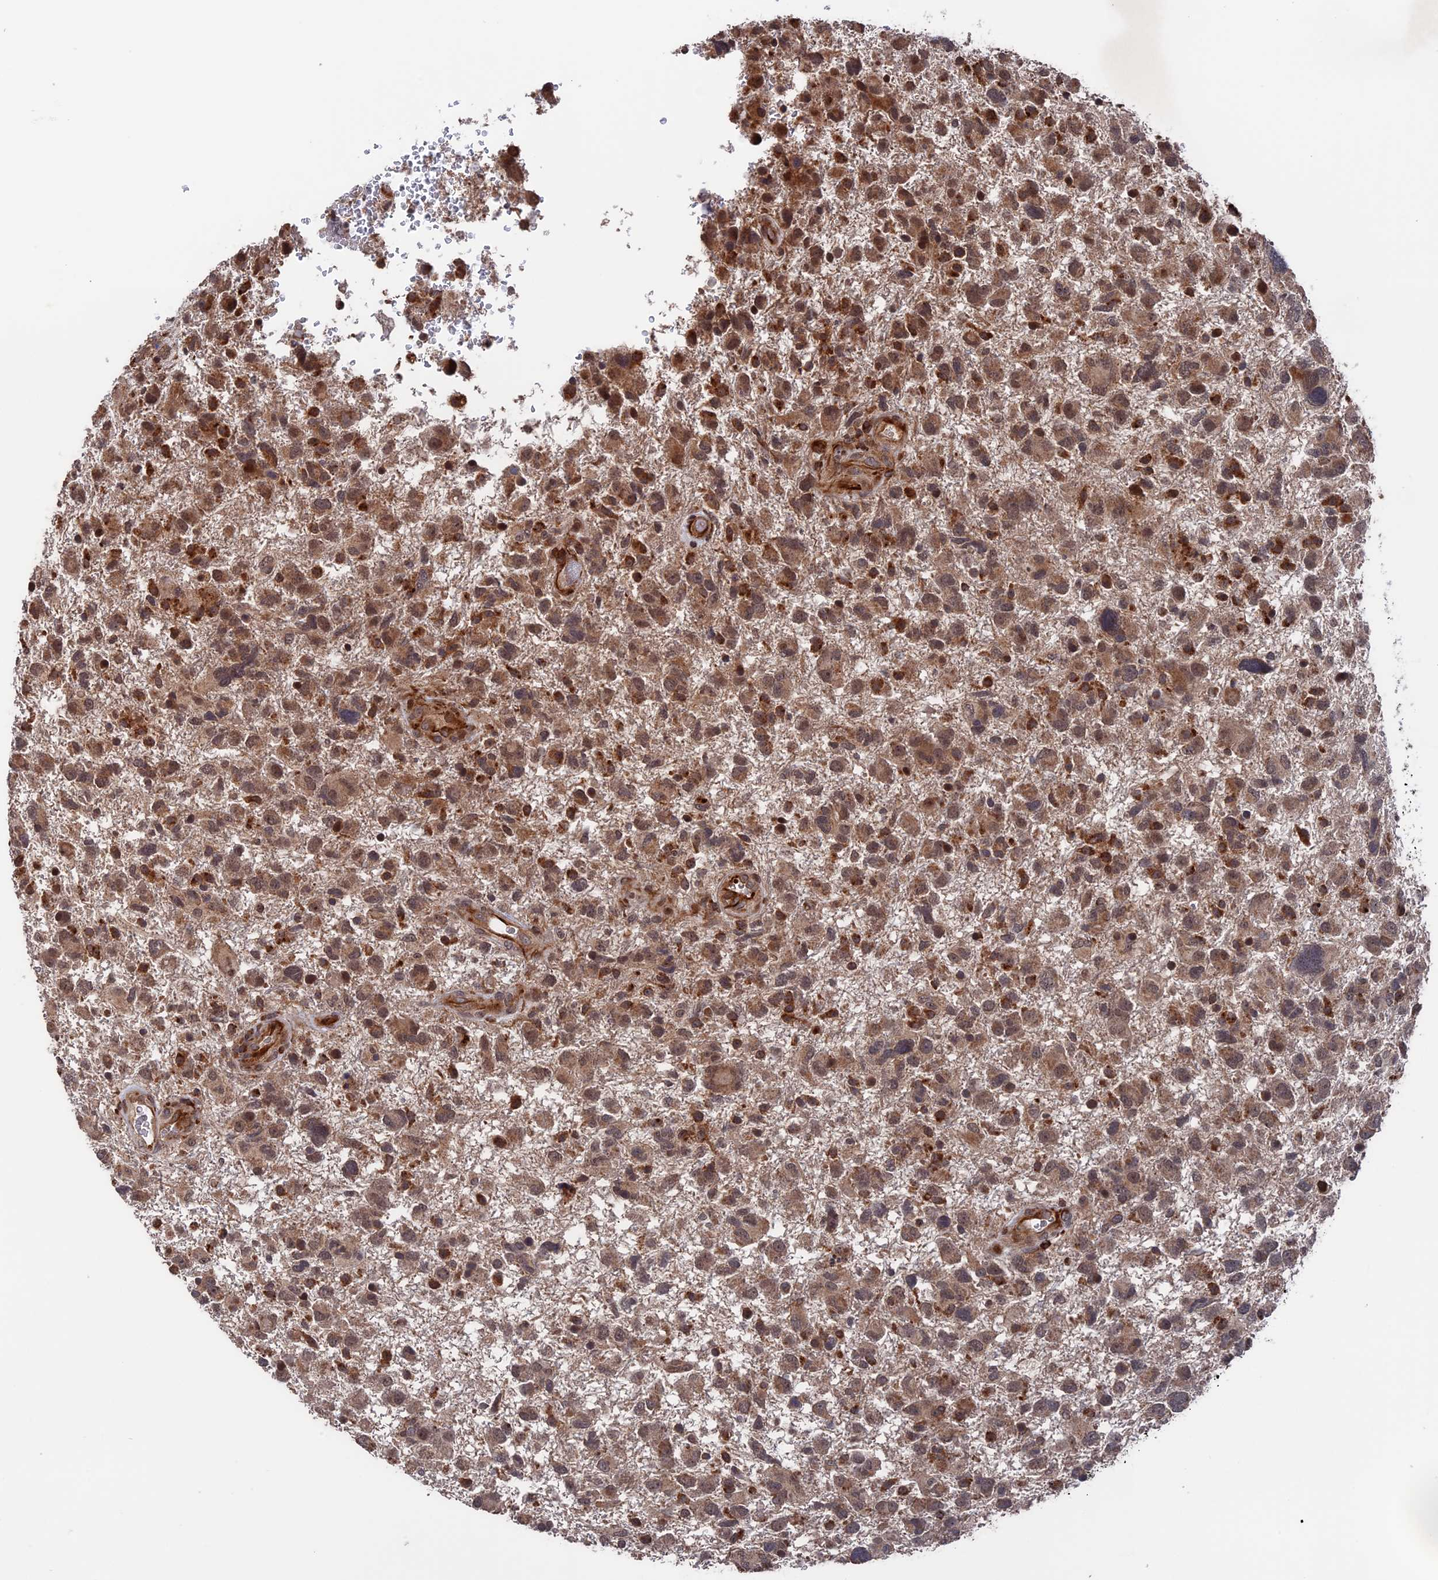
{"staining": {"intensity": "moderate", "quantity": ">75%", "location": "cytoplasmic/membranous"}, "tissue": "glioma", "cell_type": "Tumor cells", "image_type": "cancer", "snomed": [{"axis": "morphology", "description": "Glioma, malignant, High grade"}, {"axis": "topography", "description": "Brain"}], "caption": "A micrograph showing moderate cytoplasmic/membranous expression in approximately >75% of tumor cells in high-grade glioma (malignant), as visualized by brown immunohistochemical staining.", "gene": "PLA2G15", "patient": {"sex": "male", "age": 61}}